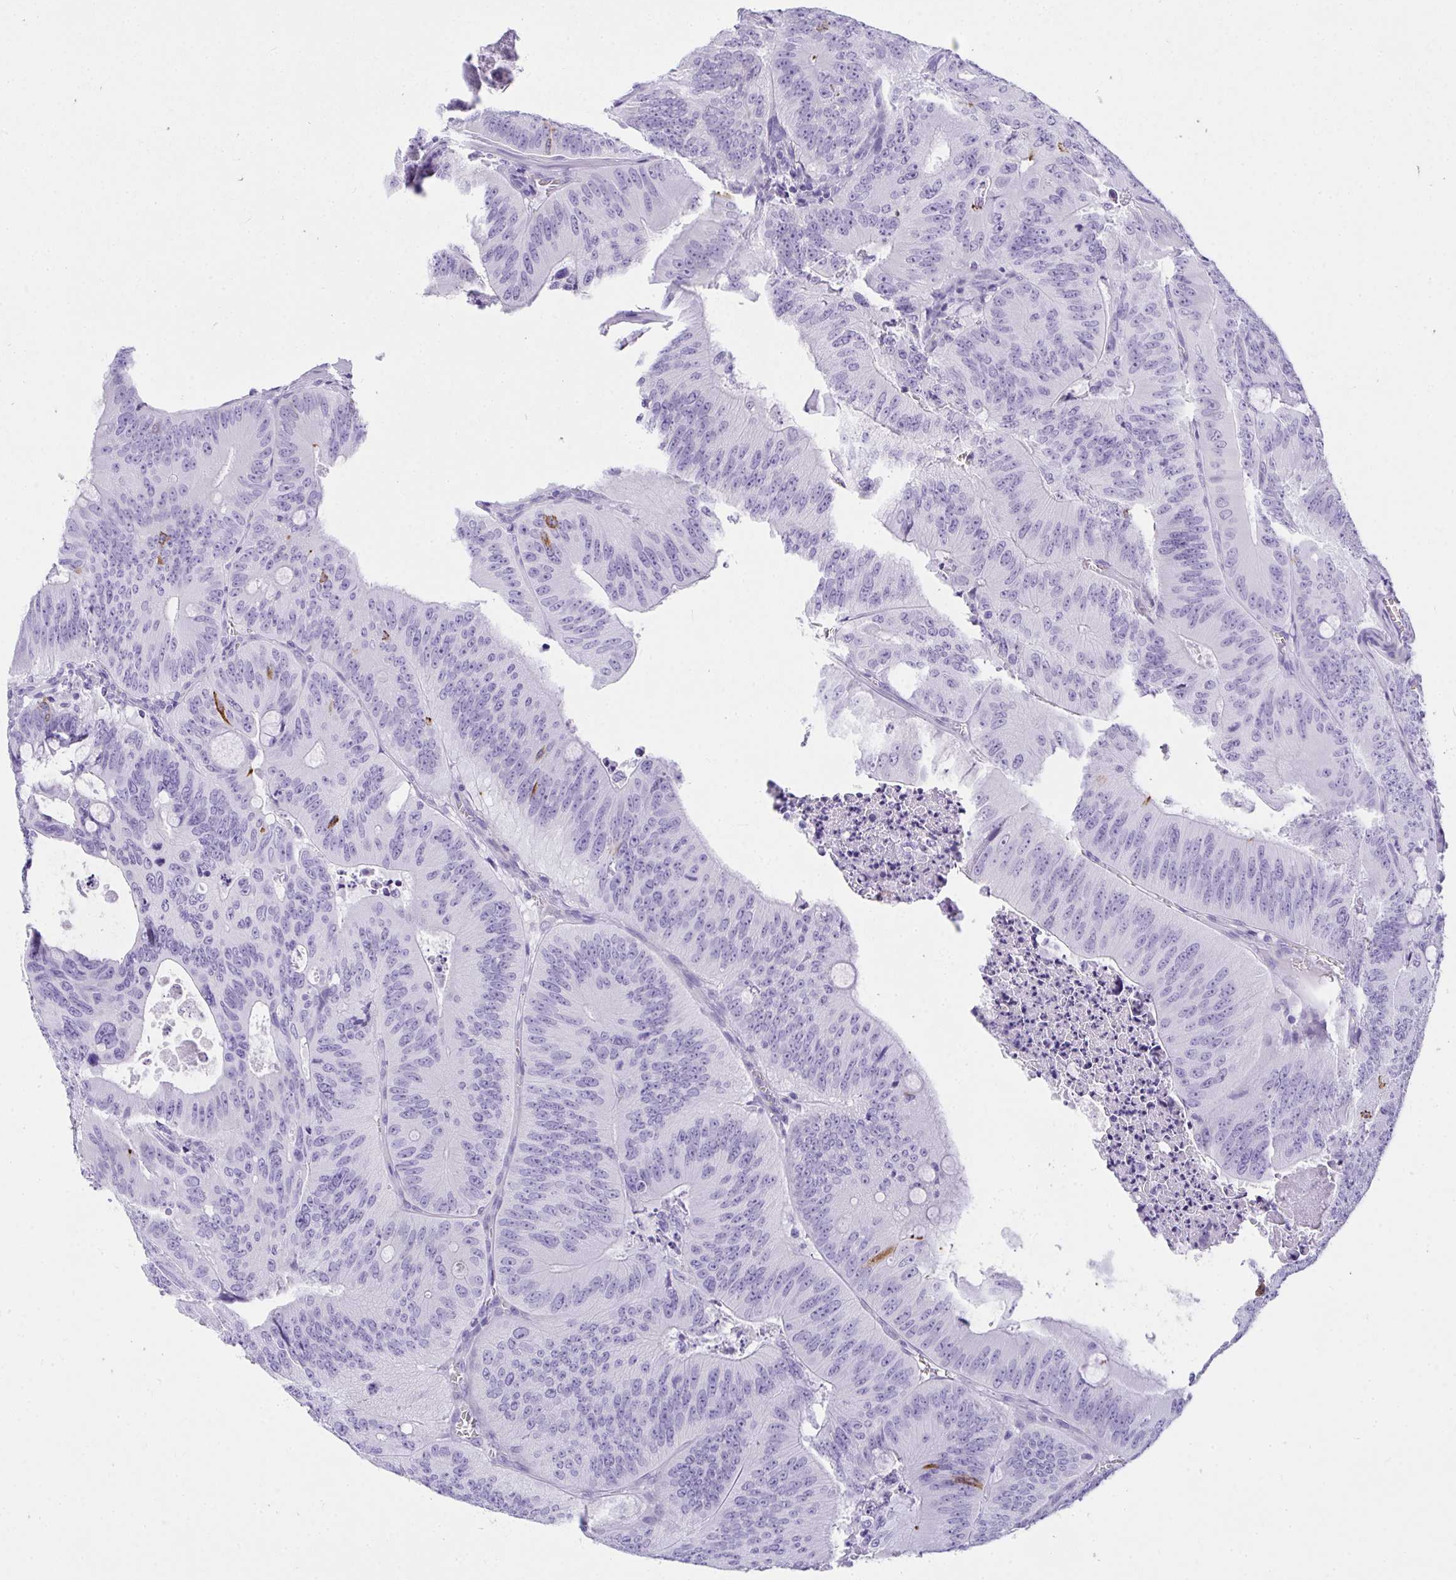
{"staining": {"intensity": "moderate", "quantity": "<25%", "location": "cytoplasmic/membranous"}, "tissue": "colorectal cancer", "cell_type": "Tumor cells", "image_type": "cancer", "snomed": [{"axis": "morphology", "description": "Adenocarcinoma, NOS"}, {"axis": "topography", "description": "Colon"}], "caption": "Brown immunohistochemical staining in human colorectal cancer displays moderate cytoplasmic/membranous expression in about <25% of tumor cells.", "gene": "AVIL", "patient": {"sex": "male", "age": 62}}